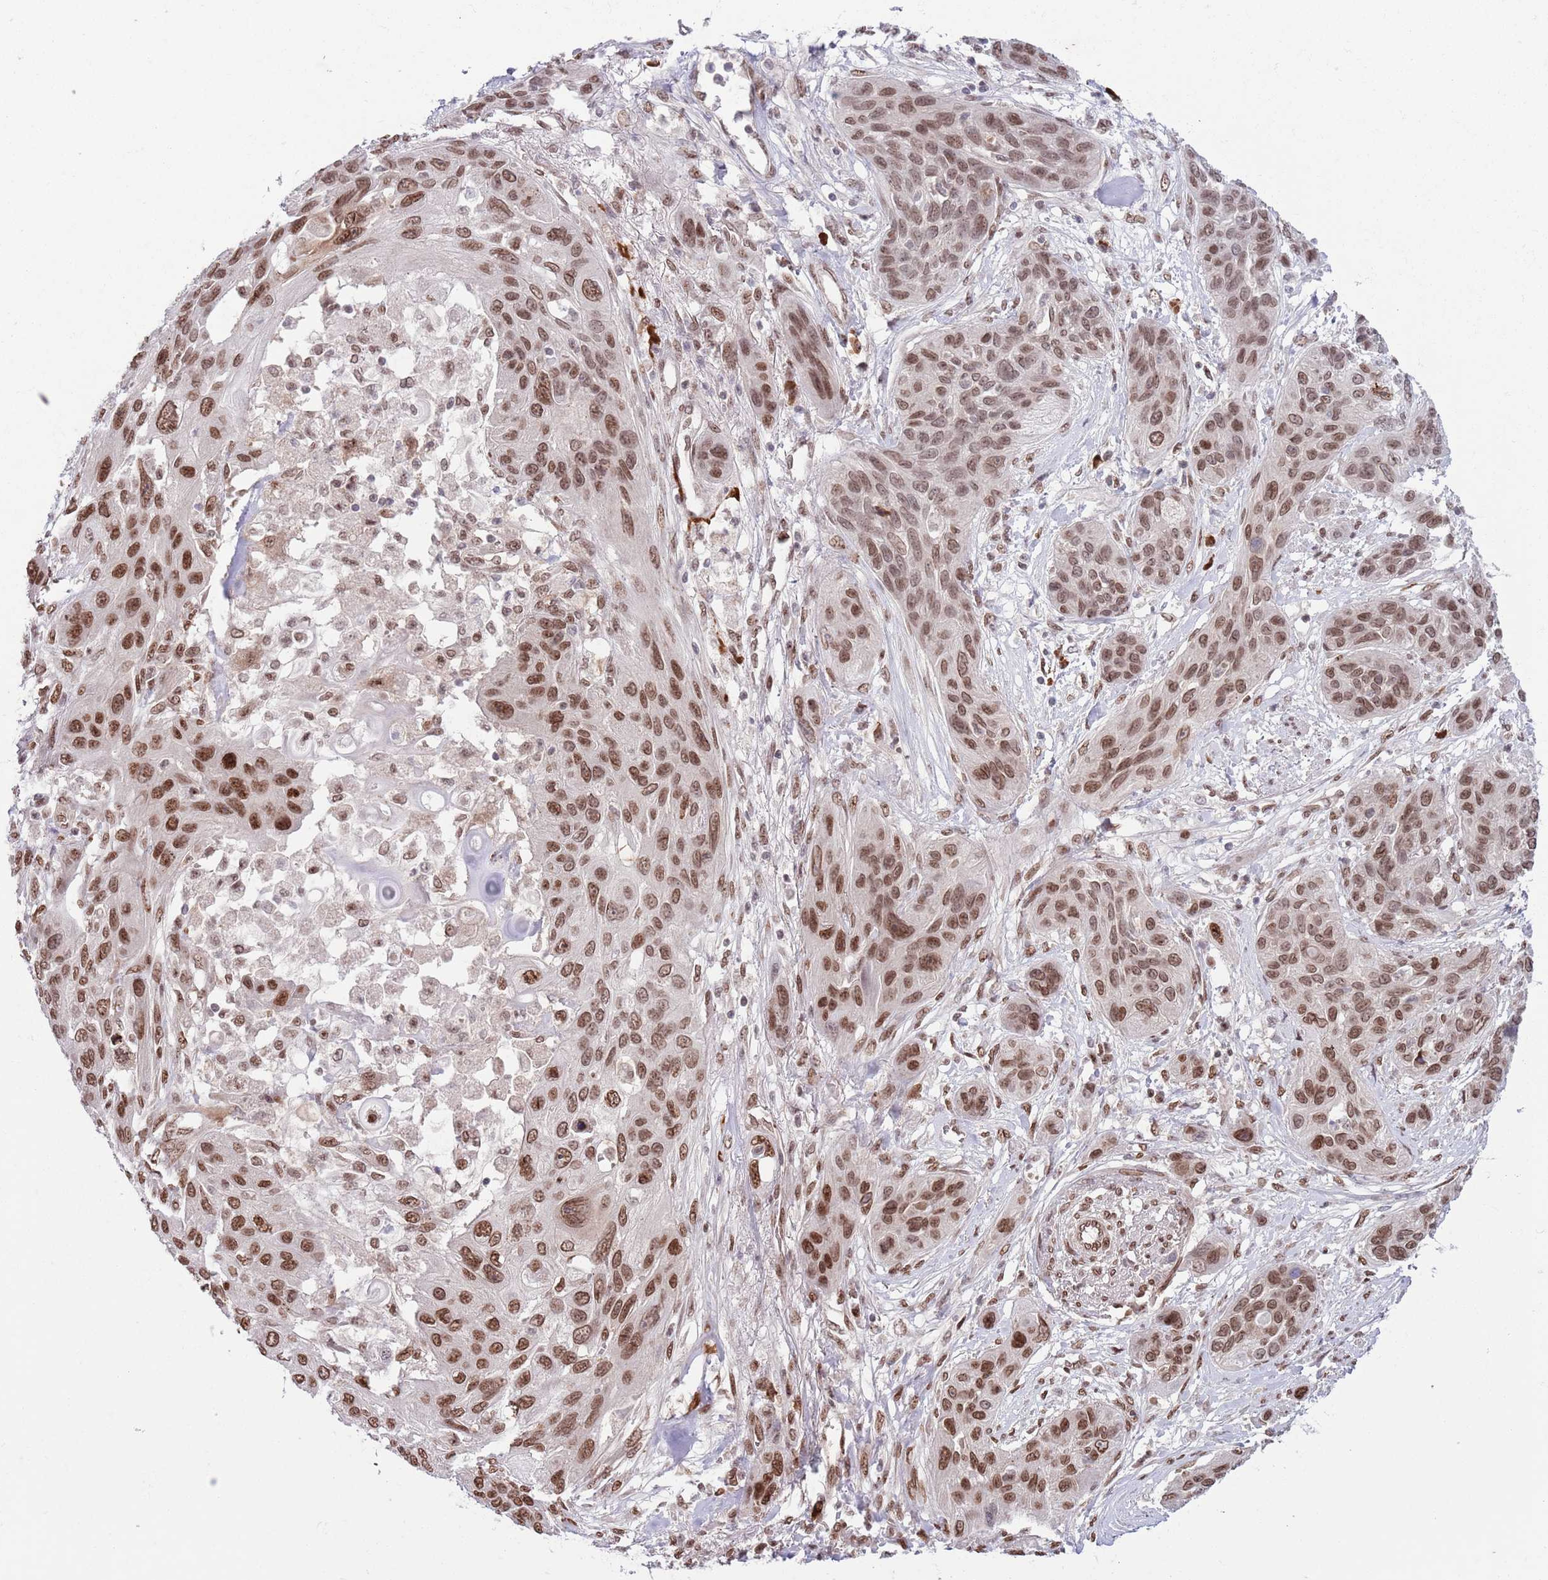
{"staining": {"intensity": "moderate", "quantity": ">75%", "location": "nuclear"}, "tissue": "lung cancer", "cell_type": "Tumor cells", "image_type": "cancer", "snomed": [{"axis": "morphology", "description": "Squamous cell carcinoma, NOS"}, {"axis": "topography", "description": "Lung"}], "caption": "Squamous cell carcinoma (lung) stained for a protein (brown) shows moderate nuclear positive expression in approximately >75% of tumor cells.", "gene": "SIPA1L3", "patient": {"sex": "female", "age": 70}}